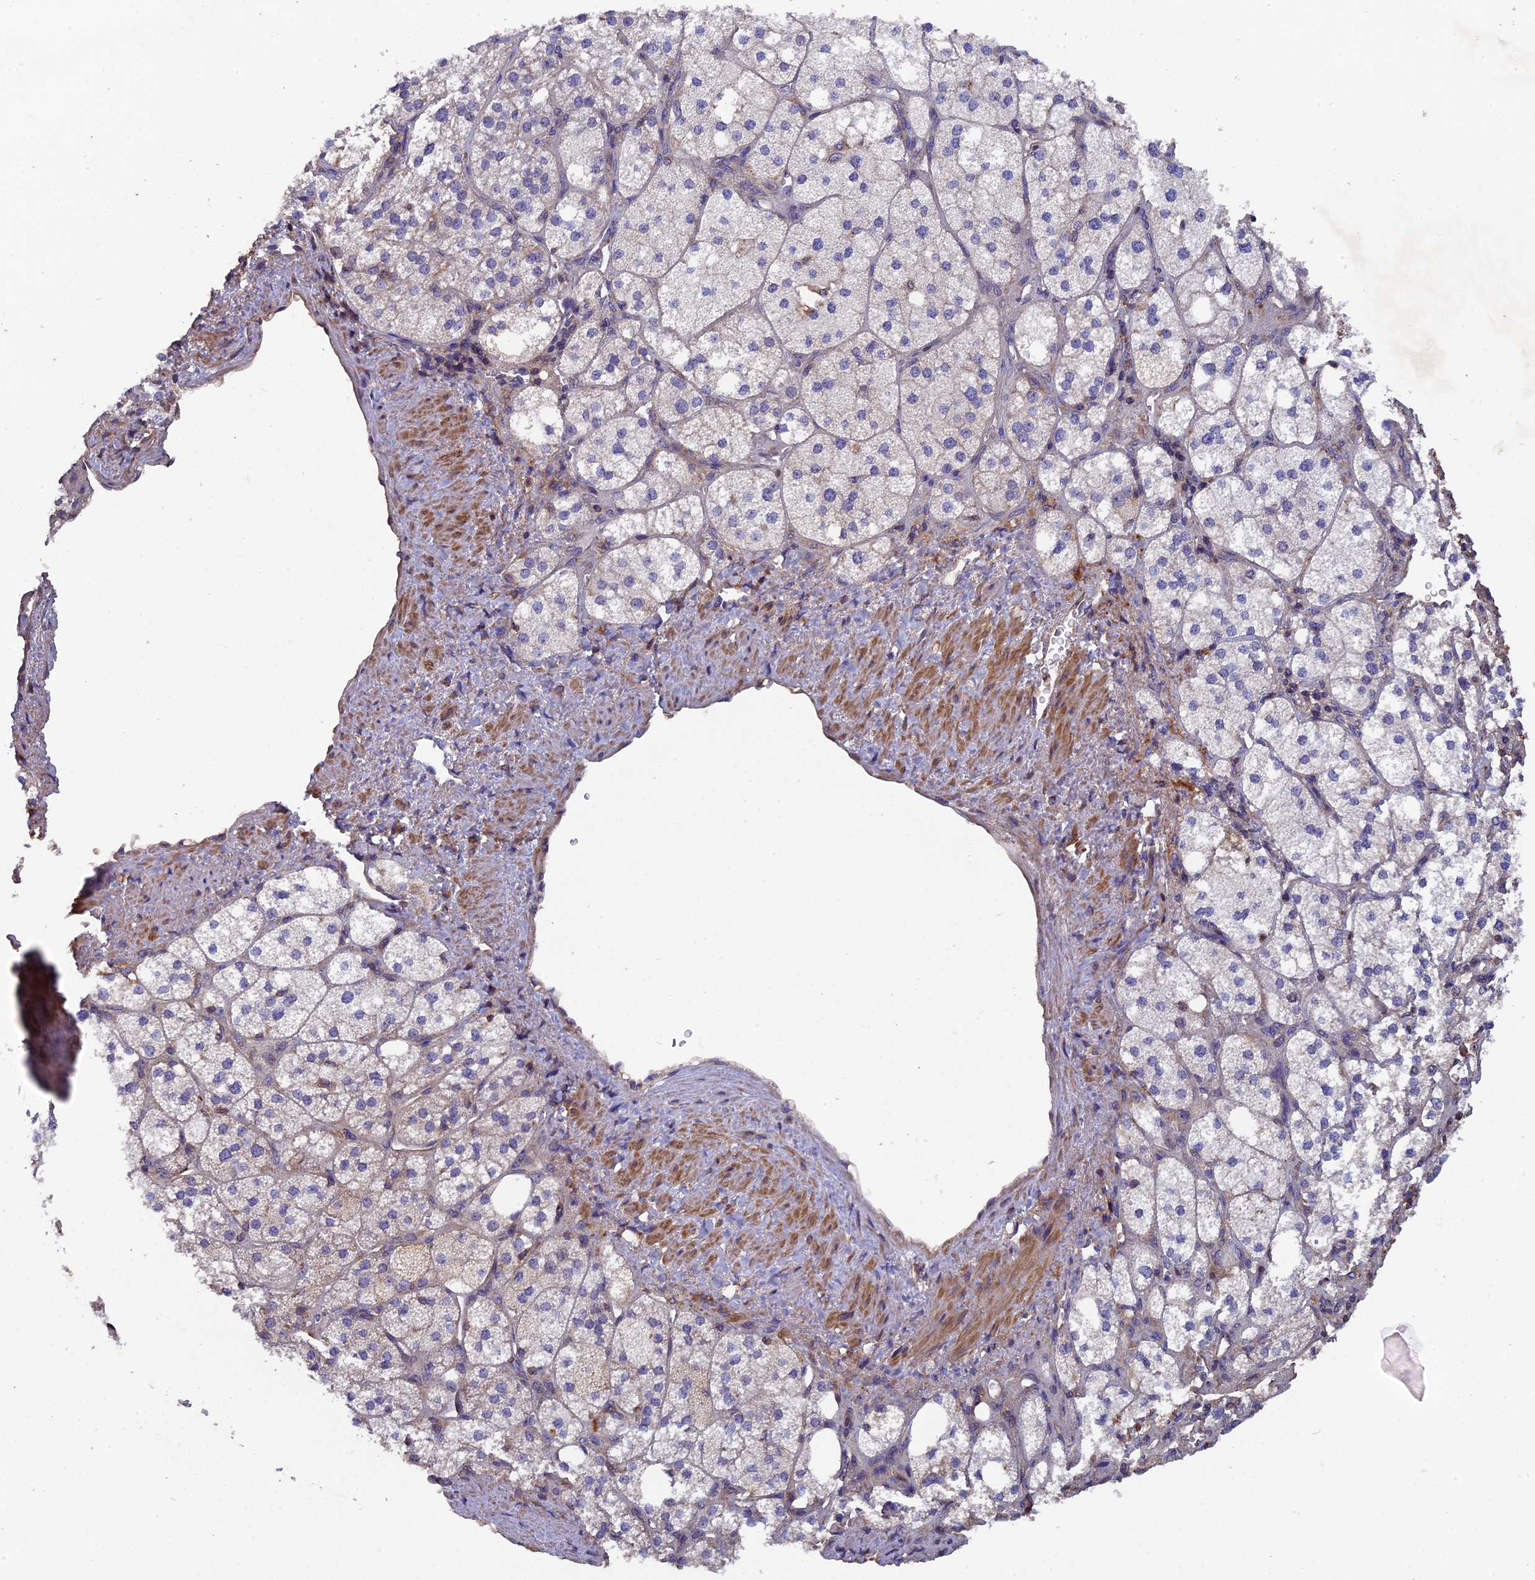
{"staining": {"intensity": "moderate", "quantity": "25%-75%", "location": "cytoplasmic/membranous"}, "tissue": "adrenal gland", "cell_type": "Glandular cells", "image_type": "normal", "snomed": [{"axis": "morphology", "description": "Normal tissue, NOS"}, {"axis": "topography", "description": "Adrenal gland"}], "caption": "Adrenal gland stained with immunohistochemistry (IHC) exhibits moderate cytoplasmic/membranous staining in approximately 25%-75% of glandular cells.", "gene": "CCDC153", "patient": {"sex": "male", "age": 61}}